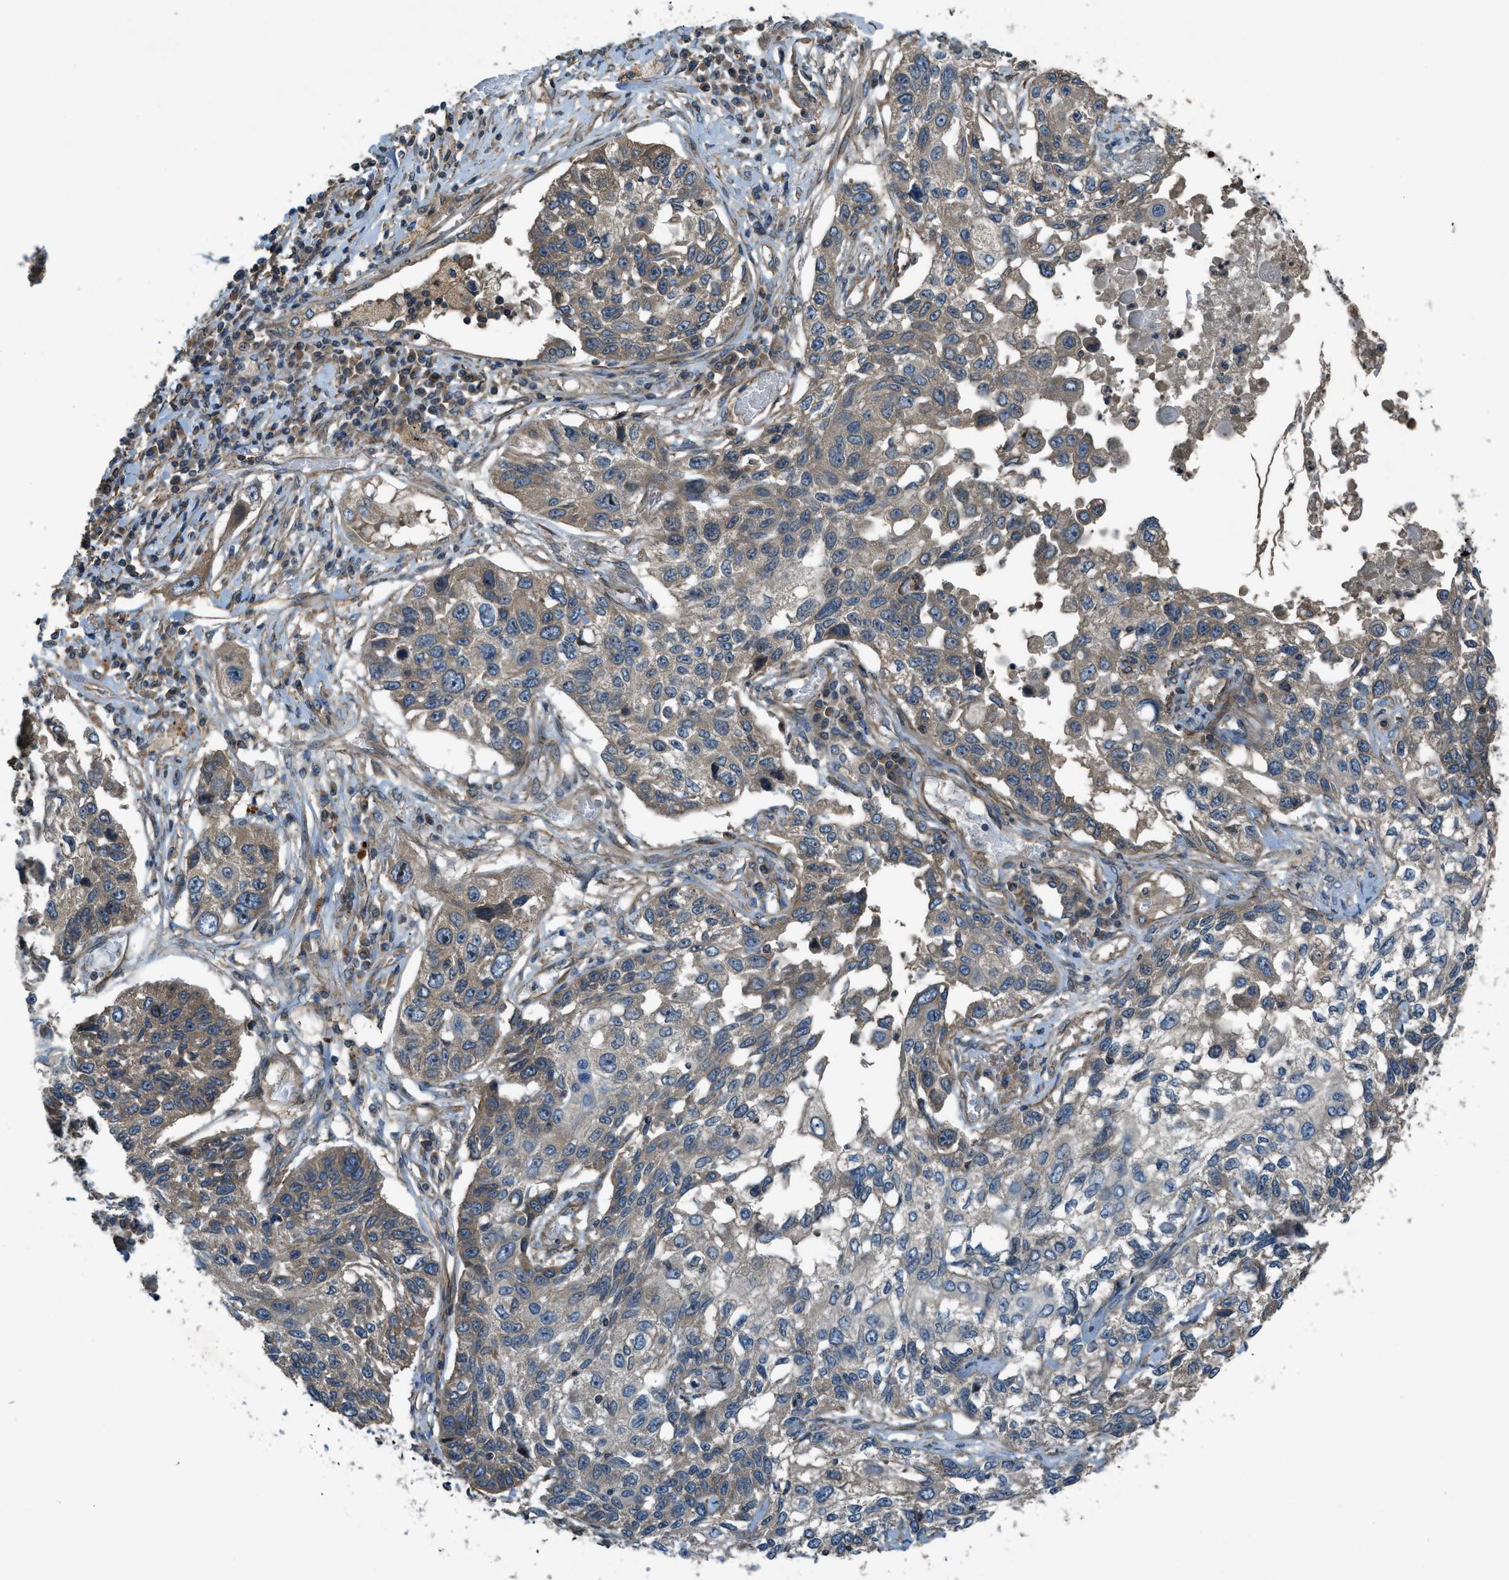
{"staining": {"intensity": "weak", "quantity": ">75%", "location": "cytoplasmic/membranous"}, "tissue": "lung cancer", "cell_type": "Tumor cells", "image_type": "cancer", "snomed": [{"axis": "morphology", "description": "Squamous cell carcinoma, NOS"}, {"axis": "topography", "description": "Lung"}], "caption": "IHC histopathology image of neoplastic tissue: lung cancer (squamous cell carcinoma) stained using immunohistochemistry exhibits low levels of weak protein expression localized specifically in the cytoplasmic/membranous of tumor cells, appearing as a cytoplasmic/membranous brown color.", "gene": "VEZT", "patient": {"sex": "male", "age": 71}}